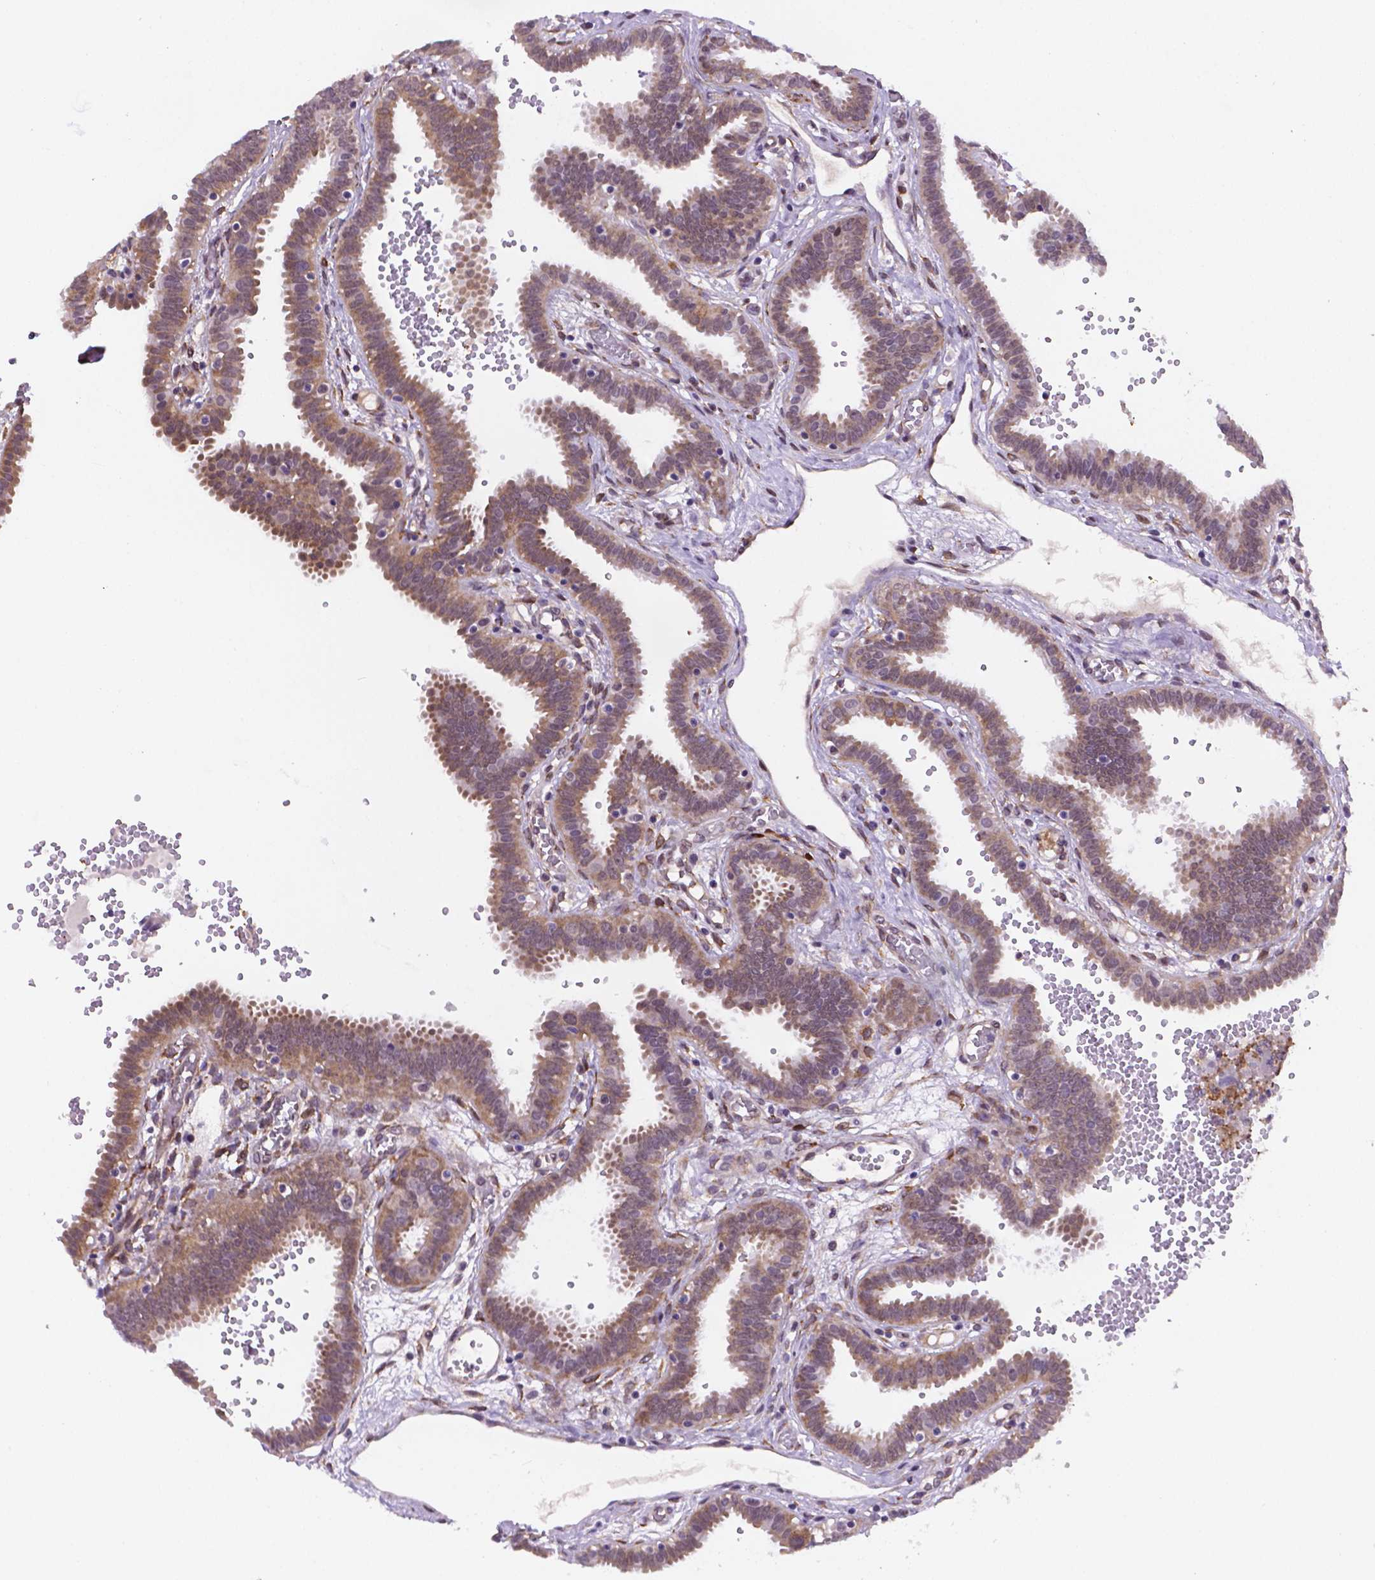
{"staining": {"intensity": "moderate", "quantity": "25%-75%", "location": "cytoplasmic/membranous"}, "tissue": "fallopian tube", "cell_type": "Glandular cells", "image_type": "normal", "snomed": [{"axis": "morphology", "description": "Normal tissue, NOS"}, {"axis": "topography", "description": "Fallopian tube"}], "caption": "This image shows immunohistochemistry staining of normal fallopian tube, with medium moderate cytoplasmic/membranous staining in approximately 25%-75% of glandular cells.", "gene": "FNIP1", "patient": {"sex": "female", "age": 37}}